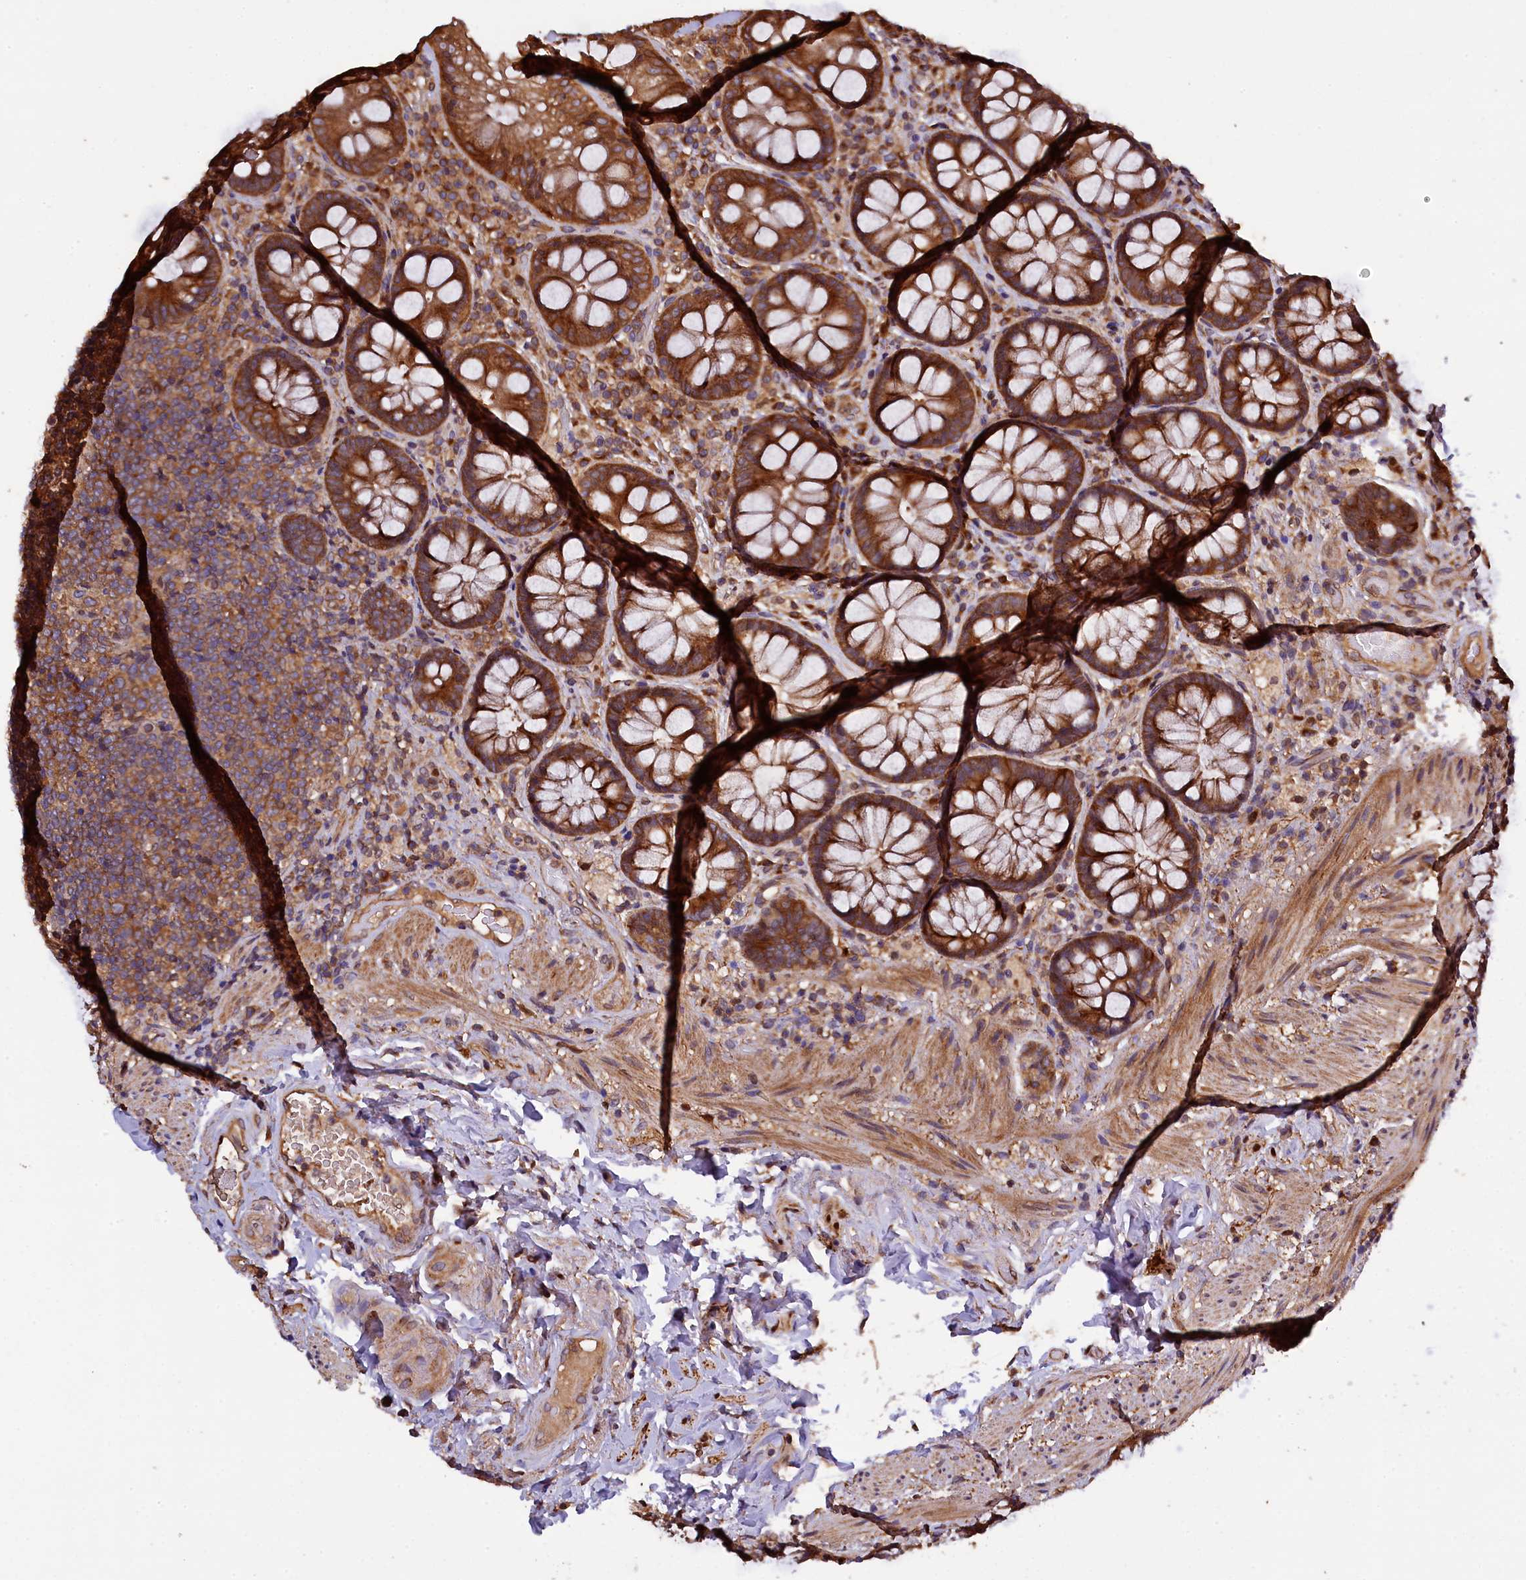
{"staining": {"intensity": "strong", "quantity": ">75%", "location": "cytoplasmic/membranous"}, "tissue": "rectum", "cell_type": "Glandular cells", "image_type": "normal", "snomed": [{"axis": "morphology", "description": "Normal tissue, NOS"}, {"axis": "topography", "description": "Rectum"}], "caption": "The photomicrograph reveals a brown stain indicating the presence of a protein in the cytoplasmic/membranous of glandular cells in rectum. The staining was performed using DAB (3,3'-diaminobenzidine) to visualize the protein expression in brown, while the nuclei were stained in blue with hematoxylin (Magnification: 20x).", "gene": "KLC2", "patient": {"sex": "male", "age": 83}}